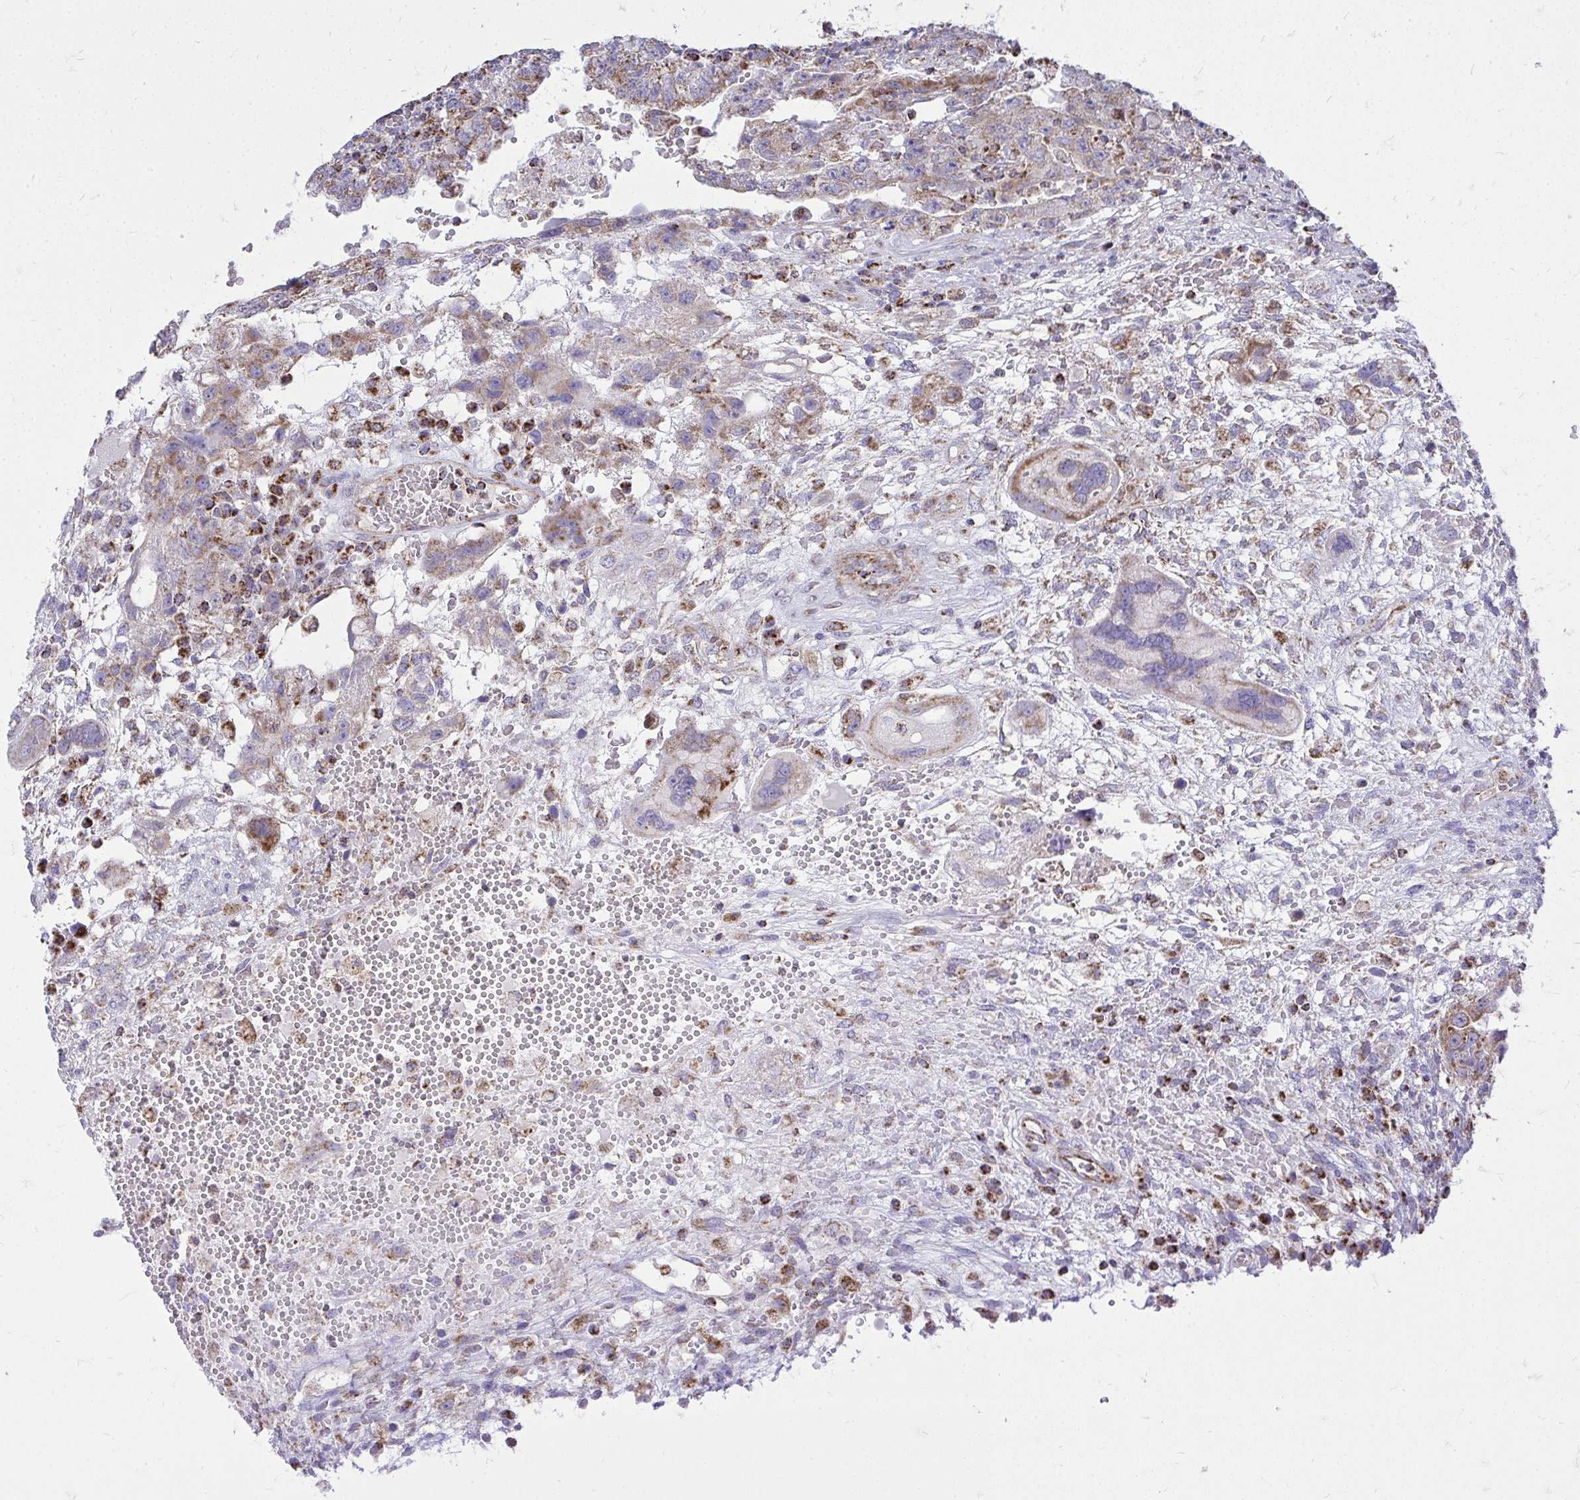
{"staining": {"intensity": "weak", "quantity": ">75%", "location": "cytoplasmic/membranous"}, "tissue": "testis cancer", "cell_type": "Tumor cells", "image_type": "cancer", "snomed": [{"axis": "morphology", "description": "Carcinoma, Embryonal, NOS"}, {"axis": "topography", "description": "Testis"}], "caption": "Immunohistochemical staining of human testis embryonal carcinoma demonstrates weak cytoplasmic/membranous protein staining in about >75% of tumor cells. (DAB (3,3'-diaminobenzidine) IHC, brown staining for protein, blue staining for nuclei).", "gene": "SPTBN2", "patient": {"sex": "male", "age": 26}}